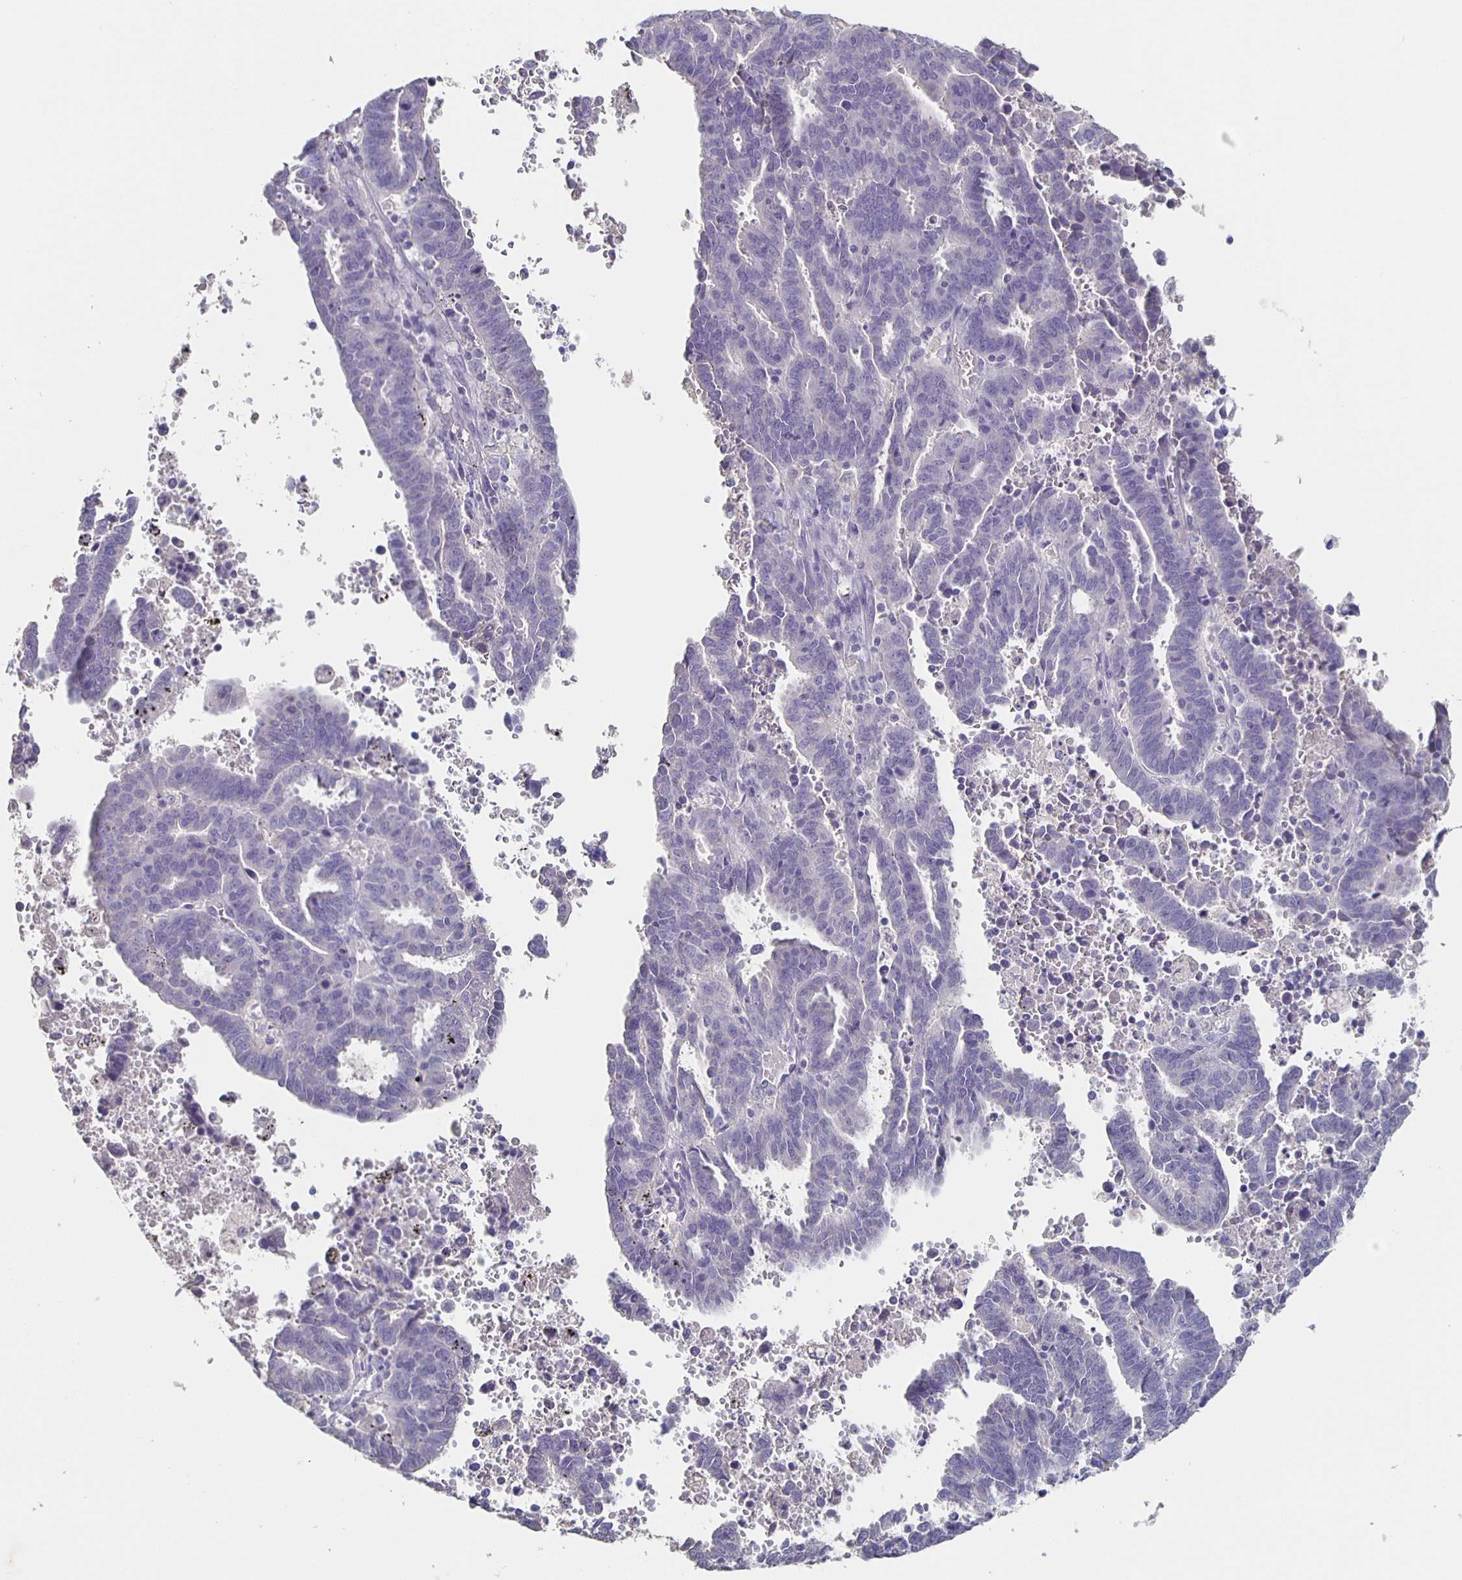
{"staining": {"intensity": "negative", "quantity": "none", "location": "none"}, "tissue": "endometrial cancer", "cell_type": "Tumor cells", "image_type": "cancer", "snomed": [{"axis": "morphology", "description": "Adenocarcinoma, NOS"}, {"axis": "topography", "description": "Uterus"}], "caption": "IHC micrograph of neoplastic tissue: human endometrial adenocarcinoma stained with DAB (3,3'-diaminobenzidine) reveals no significant protein positivity in tumor cells. The staining was performed using DAB (3,3'-diaminobenzidine) to visualize the protein expression in brown, while the nuclei were stained in blue with hematoxylin (Magnification: 20x).", "gene": "CACNA2D2", "patient": {"sex": "female", "age": 83}}